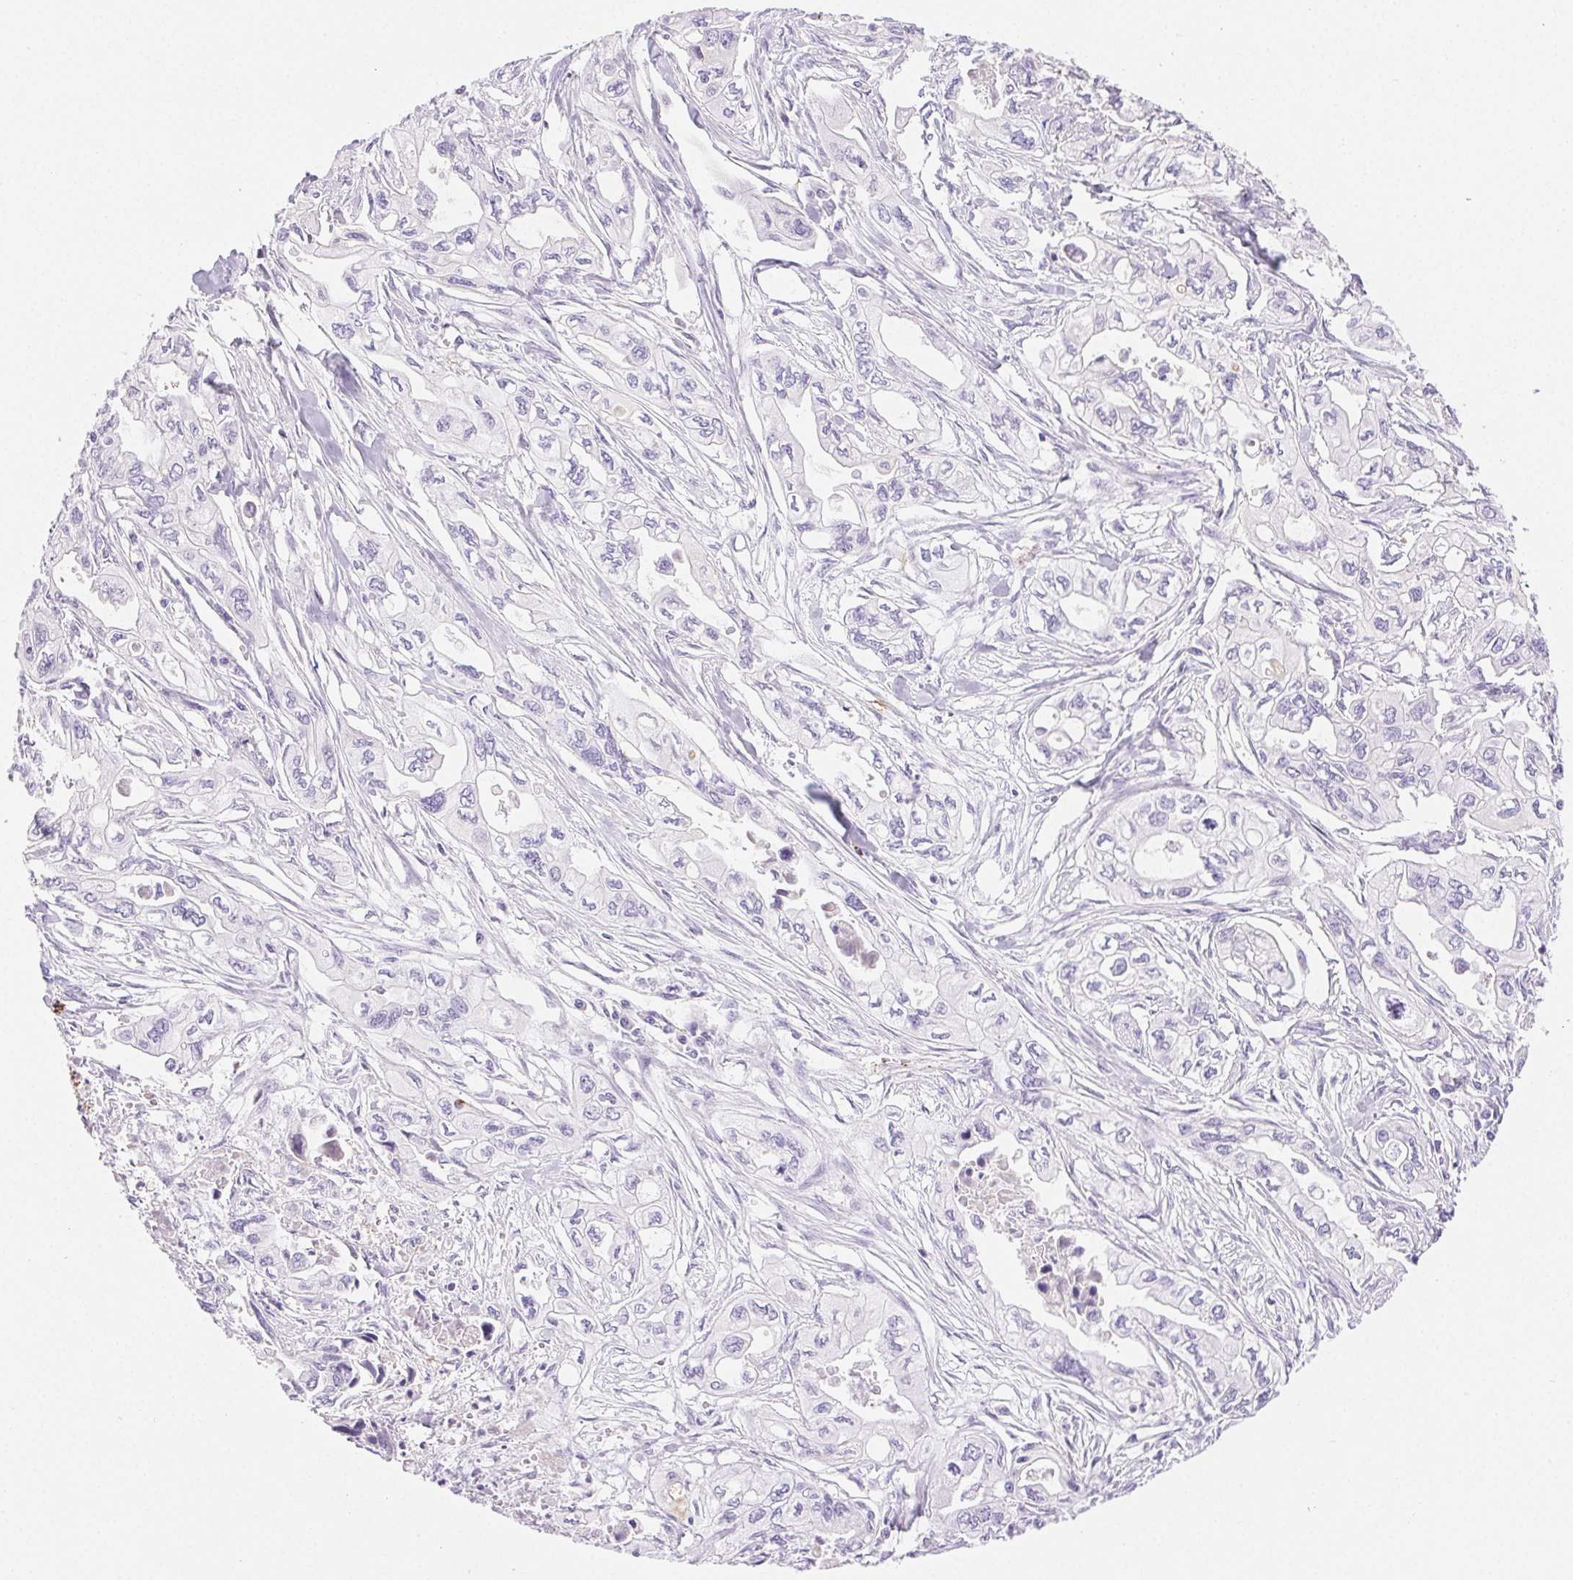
{"staining": {"intensity": "negative", "quantity": "none", "location": "none"}, "tissue": "pancreatic cancer", "cell_type": "Tumor cells", "image_type": "cancer", "snomed": [{"axis": "morphology", "description": "Adenocarcinoma, NOS"}, {"axis": "topography", "description": "Pancreas"}], "caption": "Tumor cells show no significant positivity in pancreatic adenocarcinoma.", "gene": "FGA", "patient": {"sex": "male", "age": 68}}